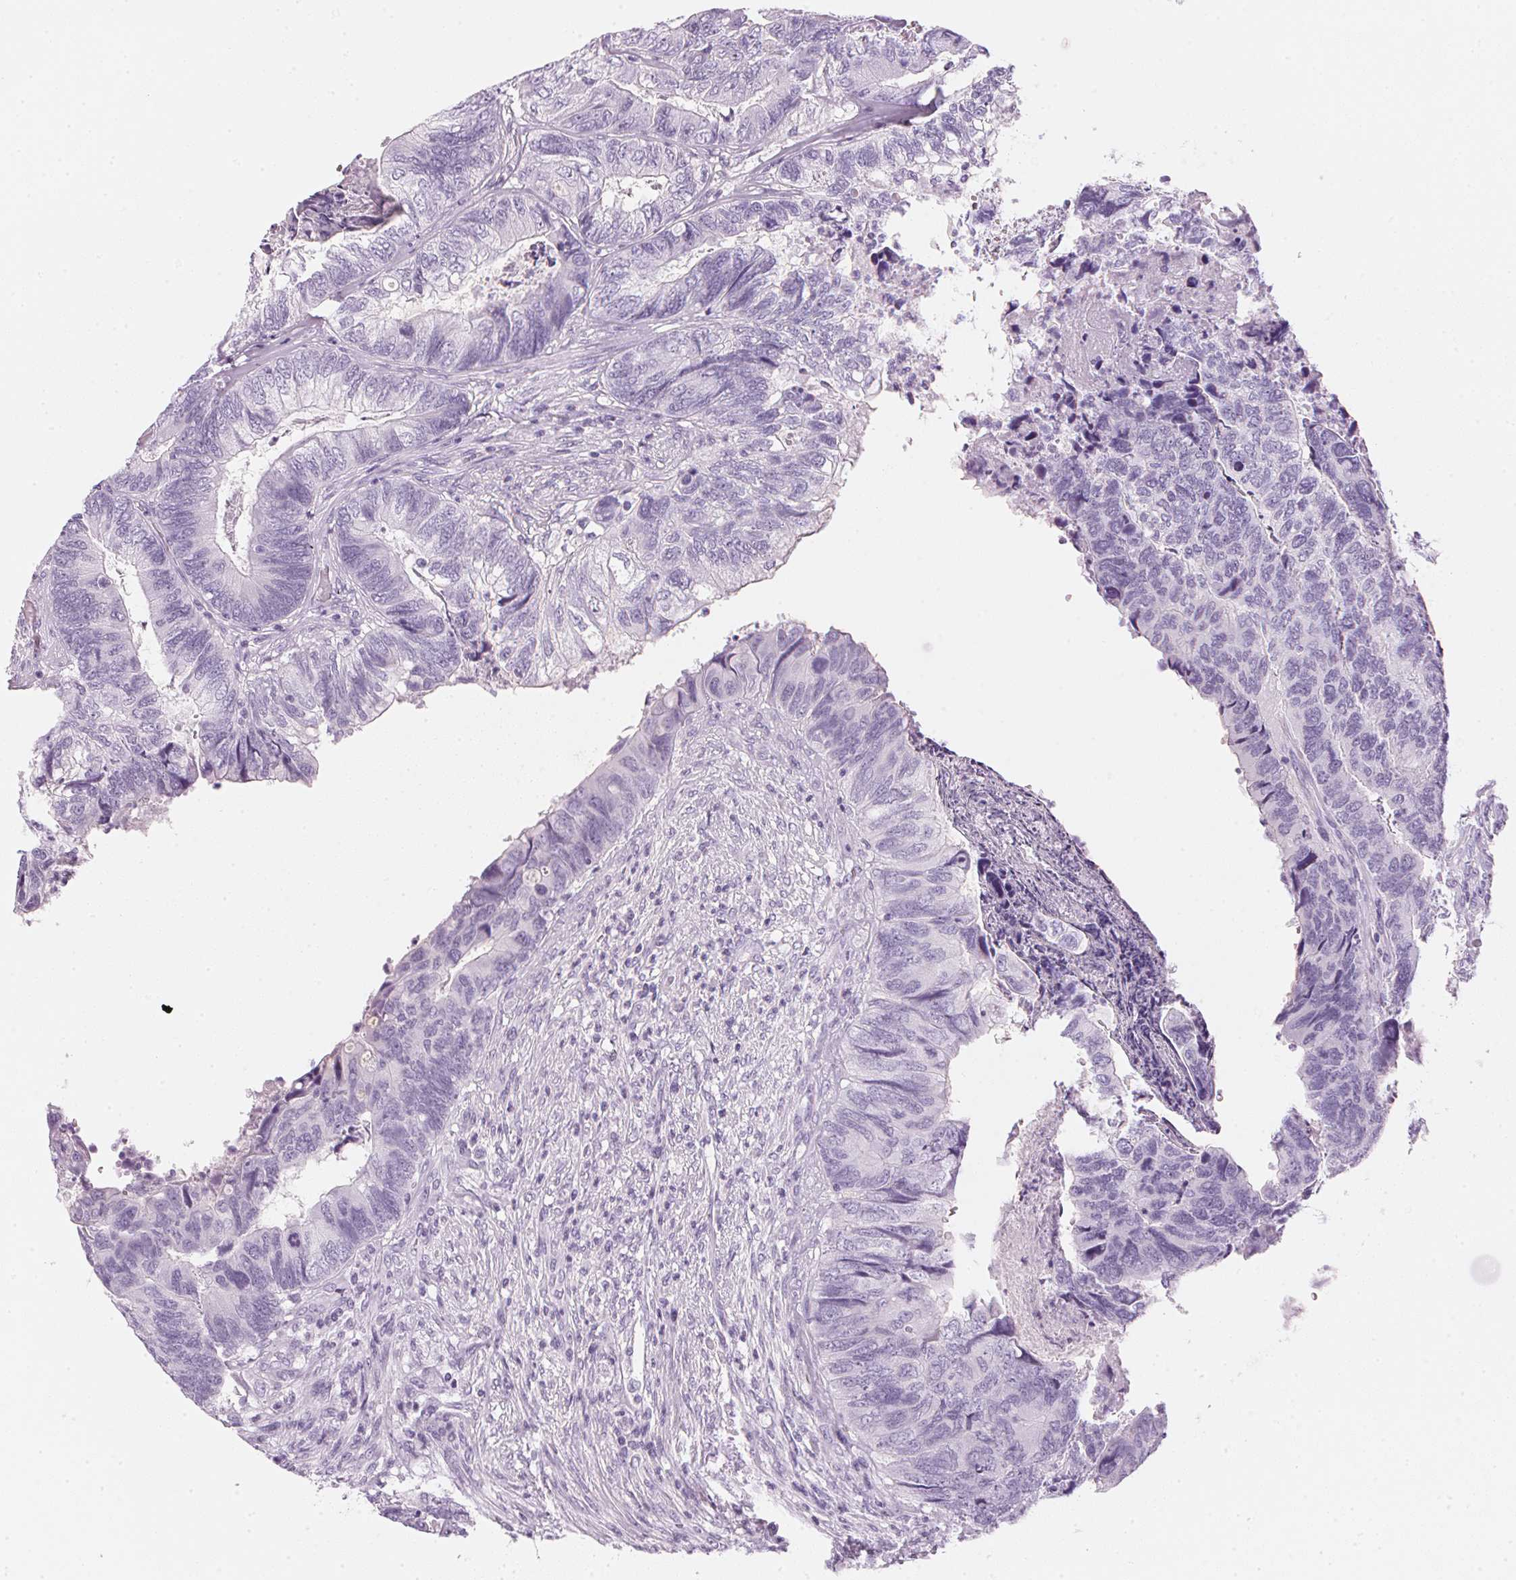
{"staining": {"intensity": "negative", "quantity": "none", "location": "none"}, "tissue": "colorectal cancer", "cell_type": "Tumor cells", "image_type": "cancer", "snomed": [{"axis": "morphology", "description": "Adenocarcinoma, NOS"}, {"axis": "topography", "description": "Colon"}], "caption": "Tumor cells show no significant staining in colorectal cancer.", "gene": "IGFBP1", "patient": {"sex": "female", "age": 67}}